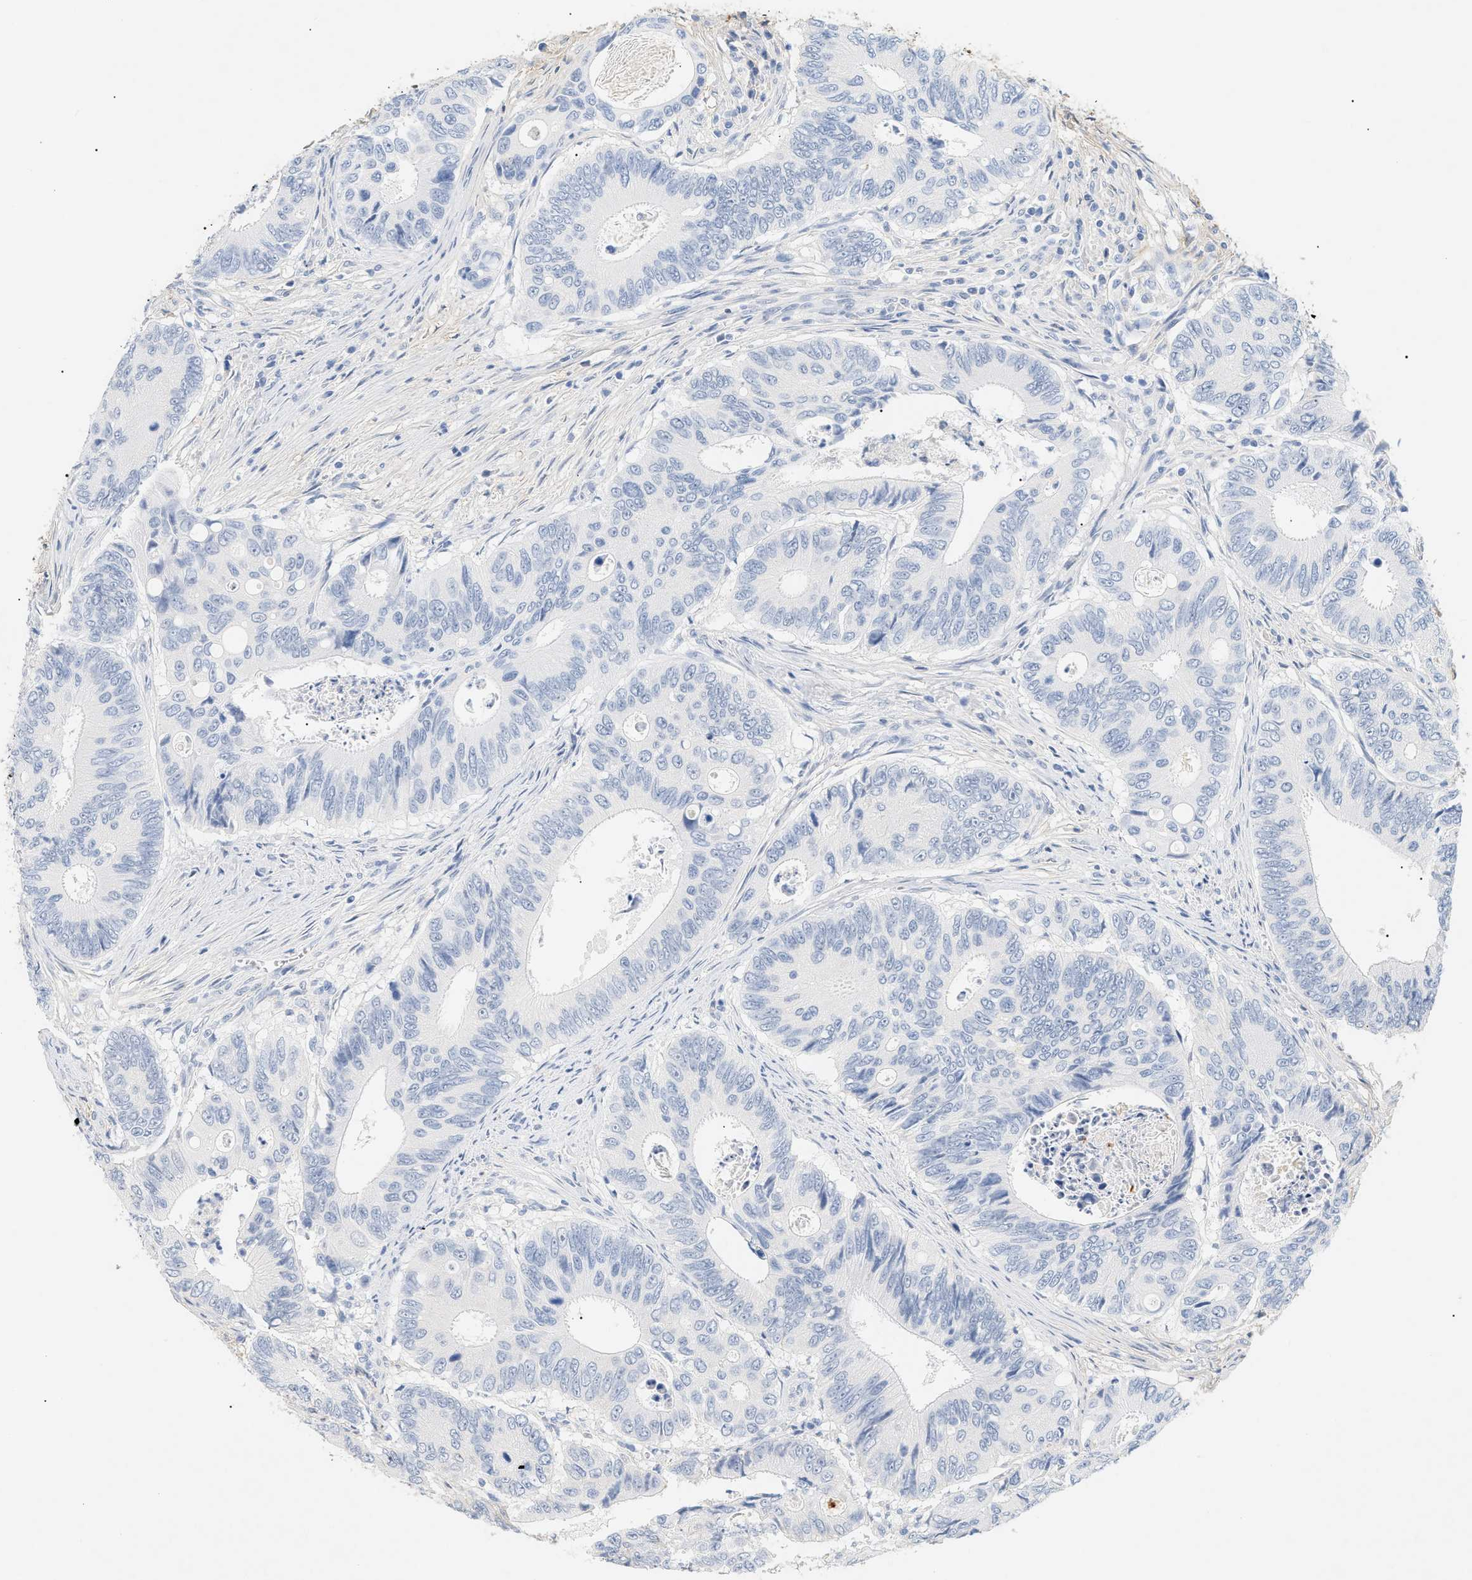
{"staining": {"intensity": "negative", "quantity": "none", "location": "none"}, "tissue": "colorectal cancer", "cell_type": "Tumor cells", "image_type": "cancer", "snomed": [{"axis": "morphology", "description": "Inflammation, NOS"}, {"axis": "morphology", "description": "Adenocarcinoma, NOS"}, {"axis": "topography", "description": "Colon"}], "caption": "Immunohistochemical staining of colorectal adenocarcinoma demonstrates no significant expression in tumor cells.", "gene": "CFH", "patient": {"sex": "male", "age": 72}}